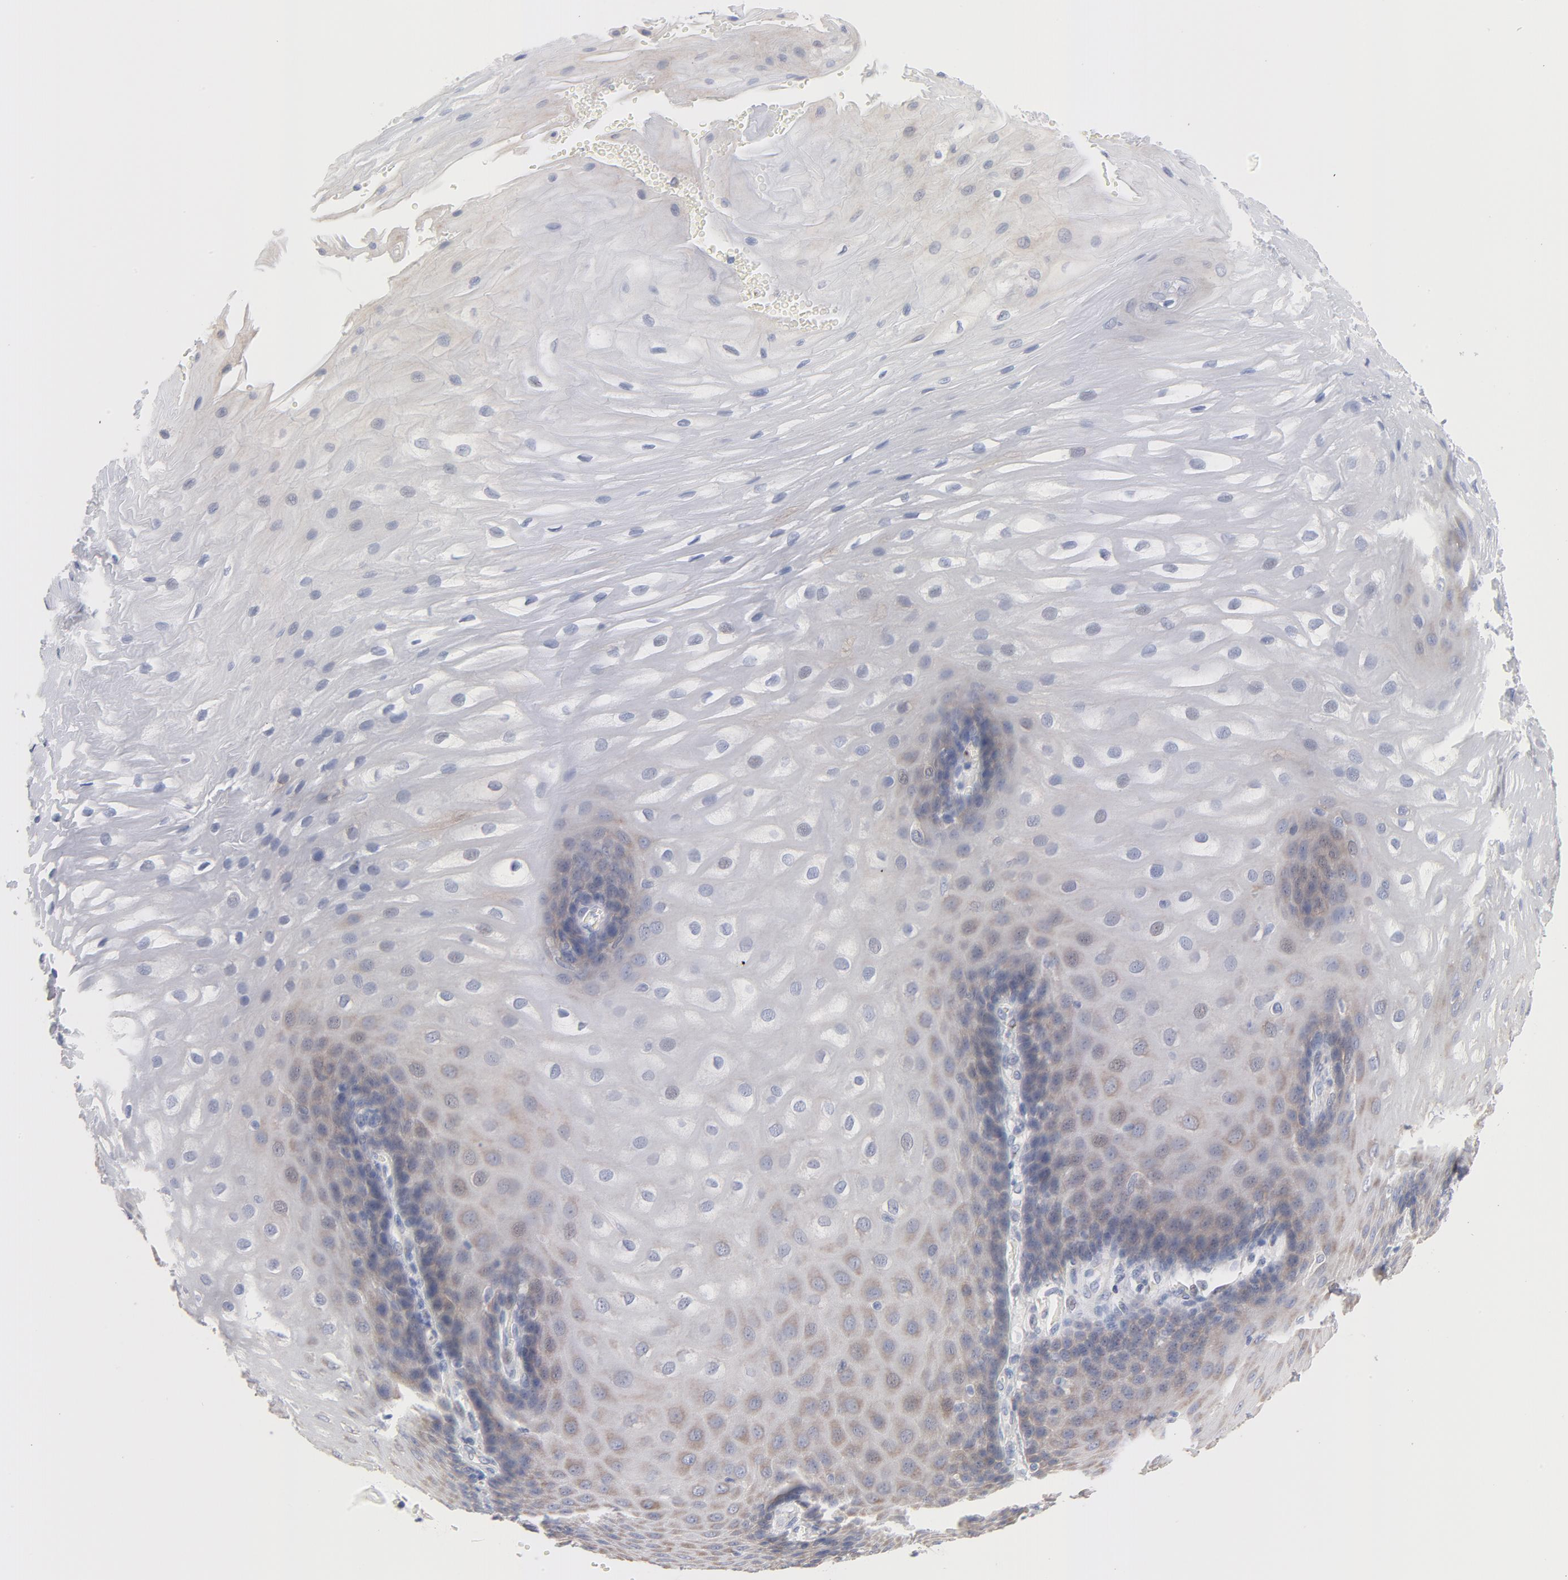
{"staining": {"intensity": "weak", "quantity": "<25%", "location": "cytoplasmic/membranous"}, "tissue": "esophagus", "cell_type": "Squamous epithelial cells", "image_type": "normal", "snomed": [{"axis": "morphology", "description": "Normal tissue, NOS"}, {"axis": "morphology", "description": "Adenocarcinoma, NOS"}, {"axis": "topography", "description": "Esophagus"}, {"axis": "topography", "description": "Stomach"}], "caption": "High power microscopy image of an immunohistochemistry (IHC) histopathology image of benign esophagus, revealing no significant staining in squamous epithelial cells.", "gene": "CPE", "patient": {"sex": "male", "age": 62}}